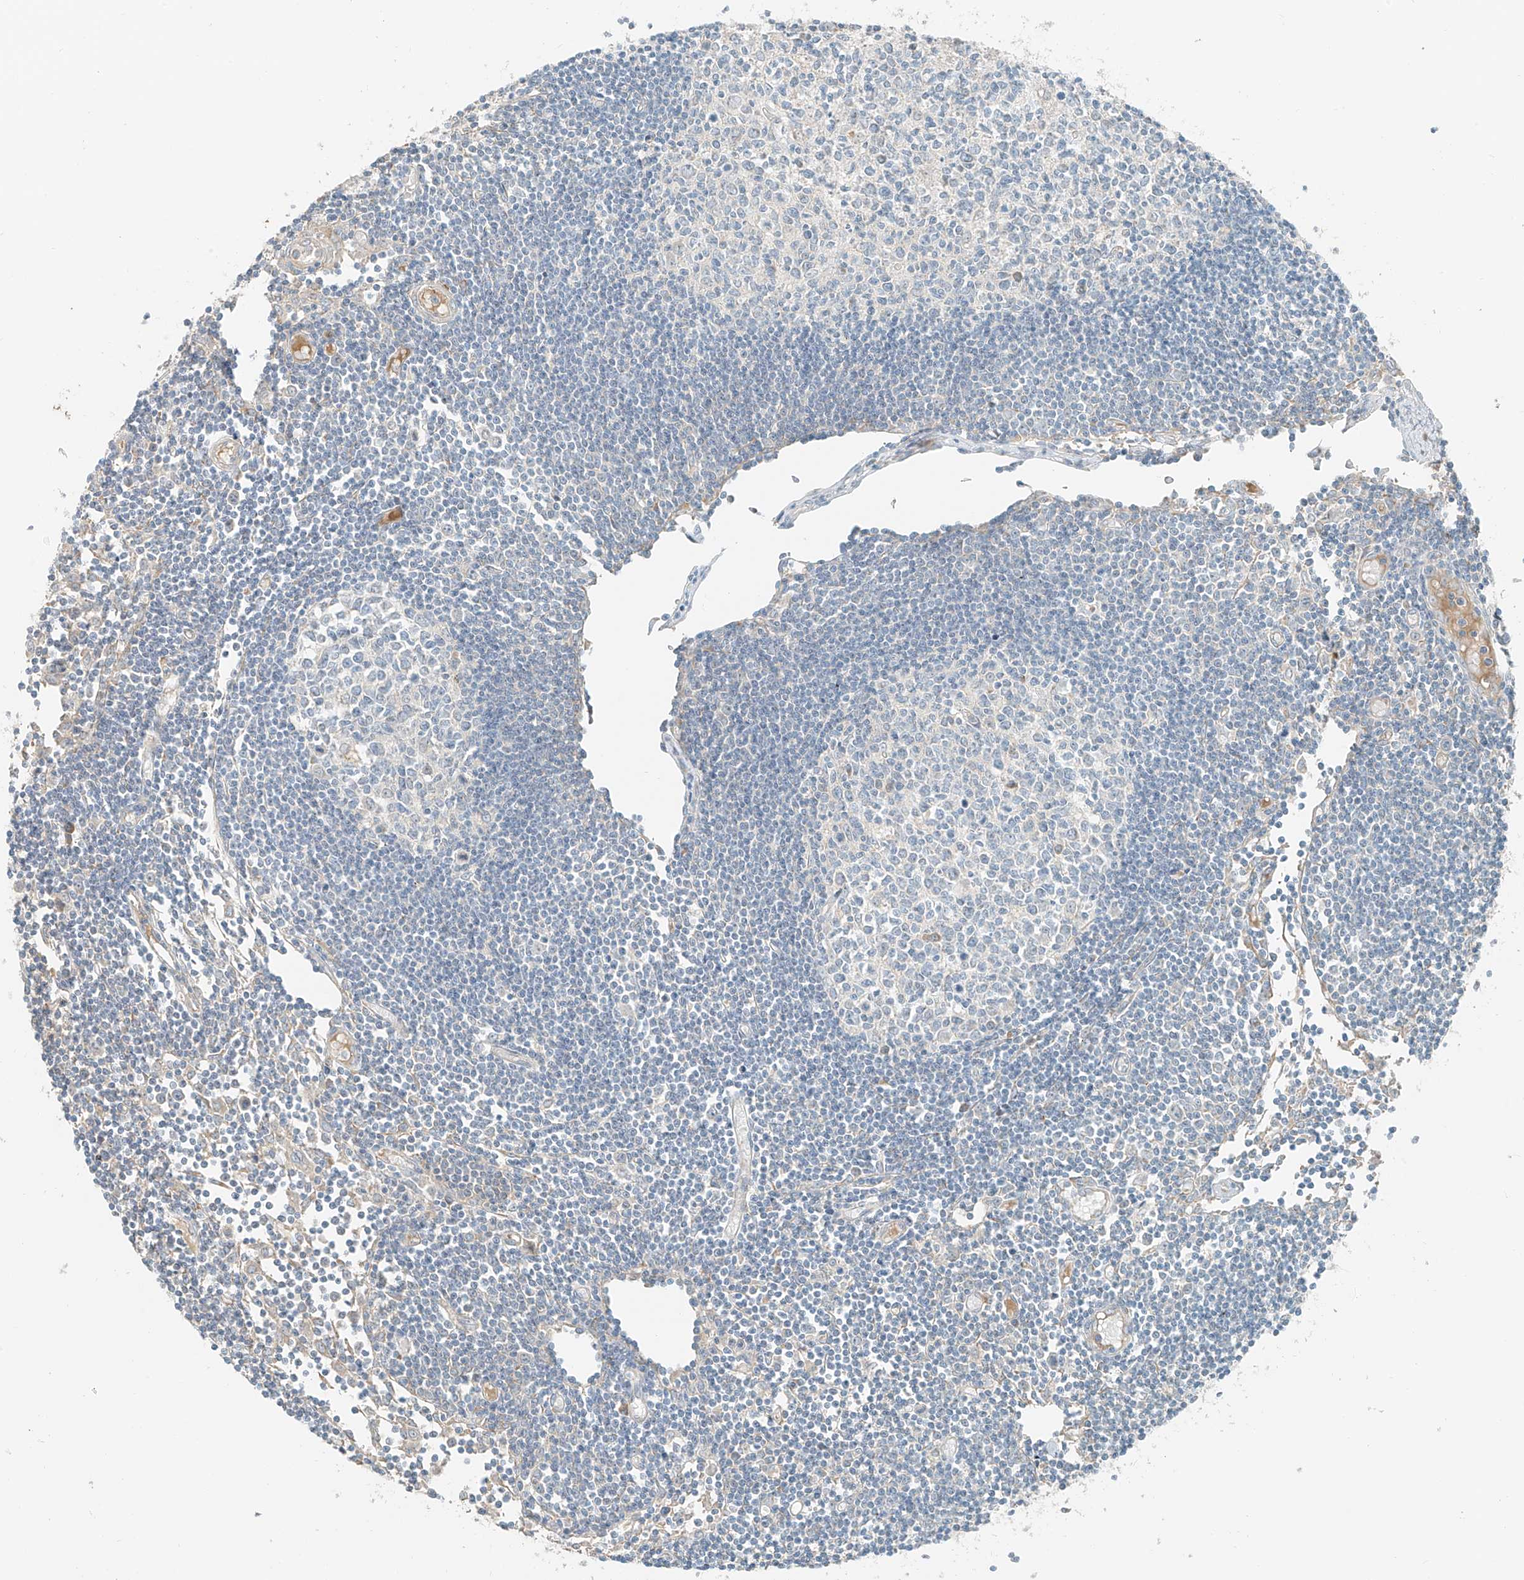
{"staining": {"intensity": "negative", "quantity": "none", "location": "none"}, "tissue": "lymph node", "cell_type": "Germinal center cells", "image_type": "normal", "snomed": [{"axis": "morphology", "description": "Normal tissue, NOS"}, {"axis": "topography", "description": "Lymph node"}], "caption": "Immunohistochemistry of benign lymph node demonstrates no positivity in germinal center cells.", "gene": "FSTL1", "patient": {"sex": "female", "age": 11}}